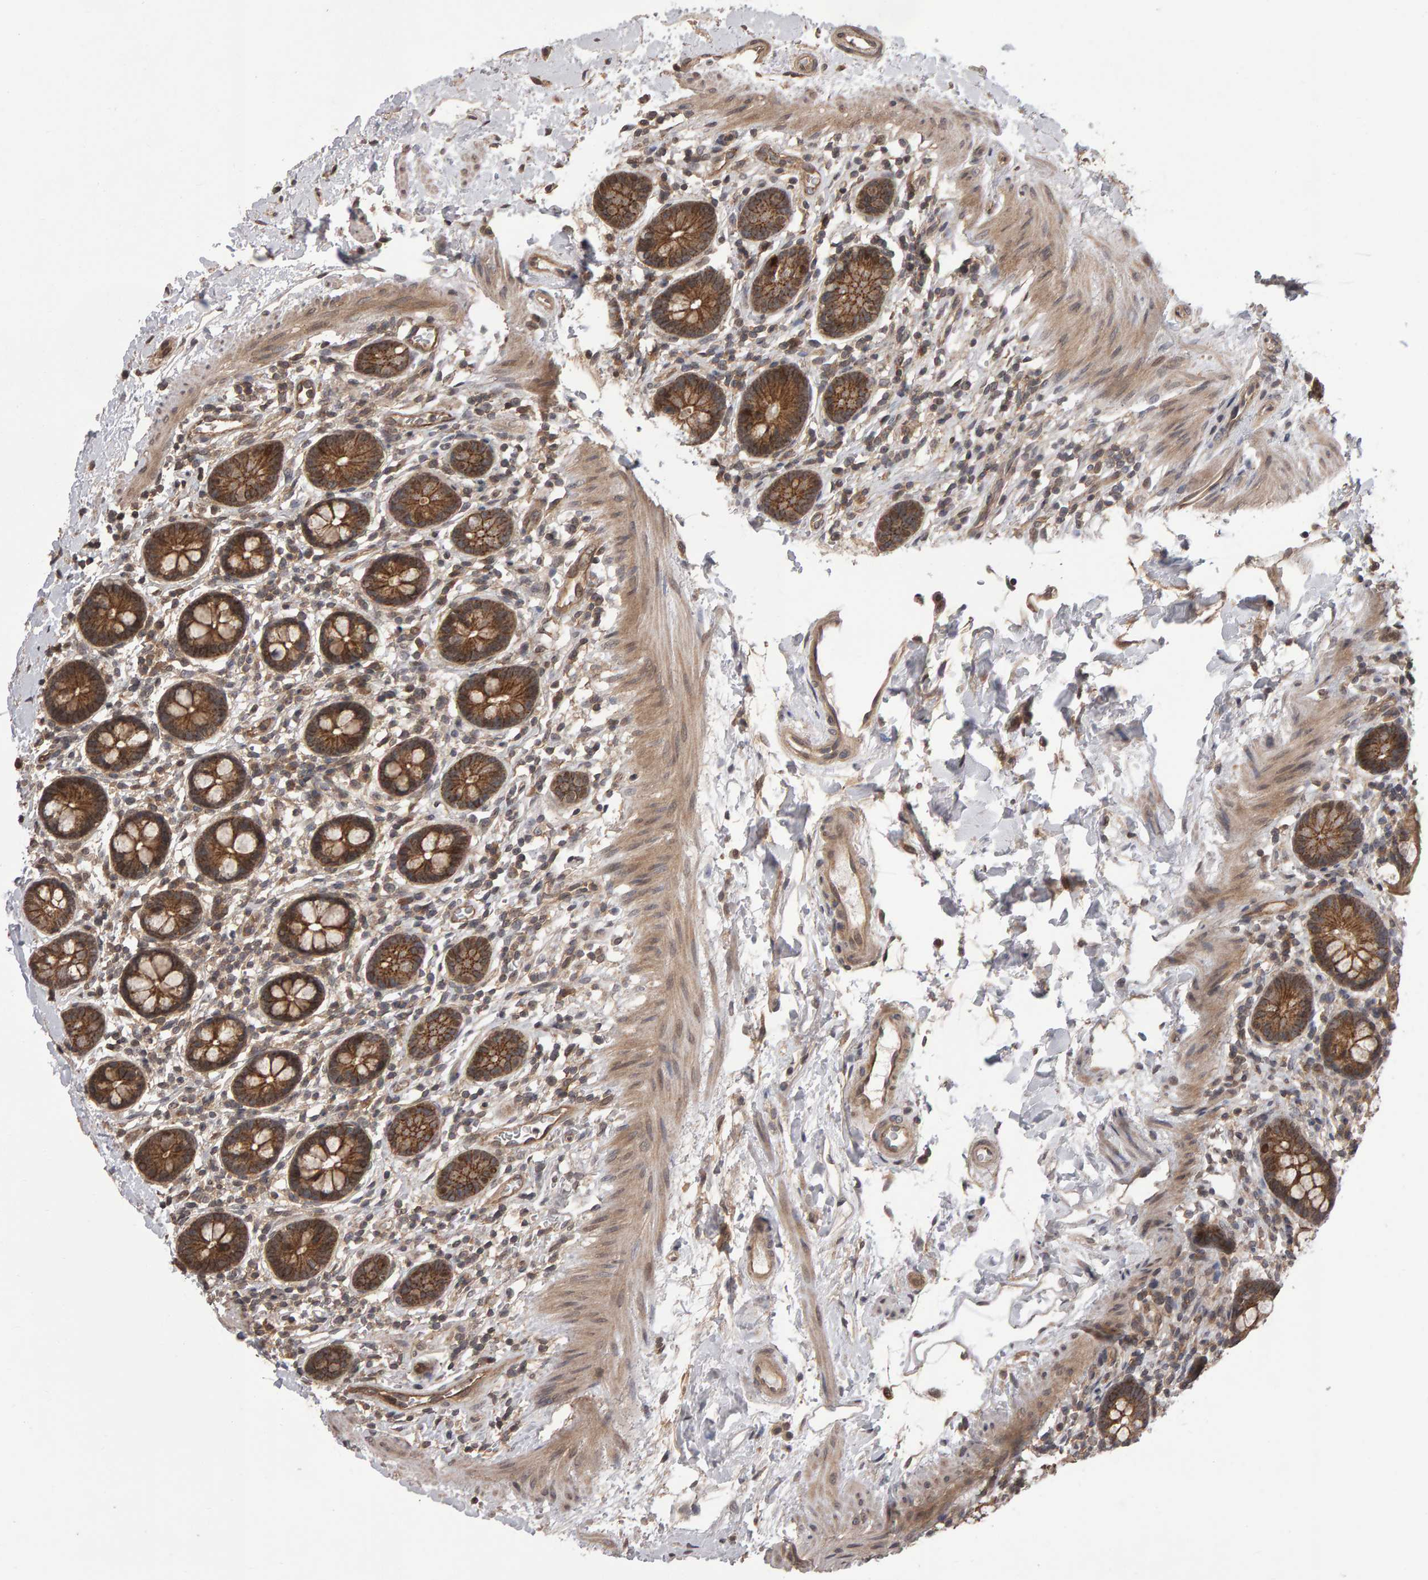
{"staining": {"intensity": "moderate", "quantity": ">75%", "location": "cytoplasmic/membranous"}, "tissue": "small intestine", "cell_type": "Glandular cells", "image_type": "normal", "snomed": [{"axis": "morphology", "description": "Normal tissue, NOS"}, {"axis": "topography", "description": "Small intestine"}], "caption": "IHC image of unremarkable small intestine: small intestine stained using IHC displays medium levels of moderate protein expression localized specifically in the cytoplasmic/membranous of glandular cells, appearing as a cytoplasmic/membranous brown color.", "gene": "SCRIB", "patient": {"sex": "female", "age": 84}}